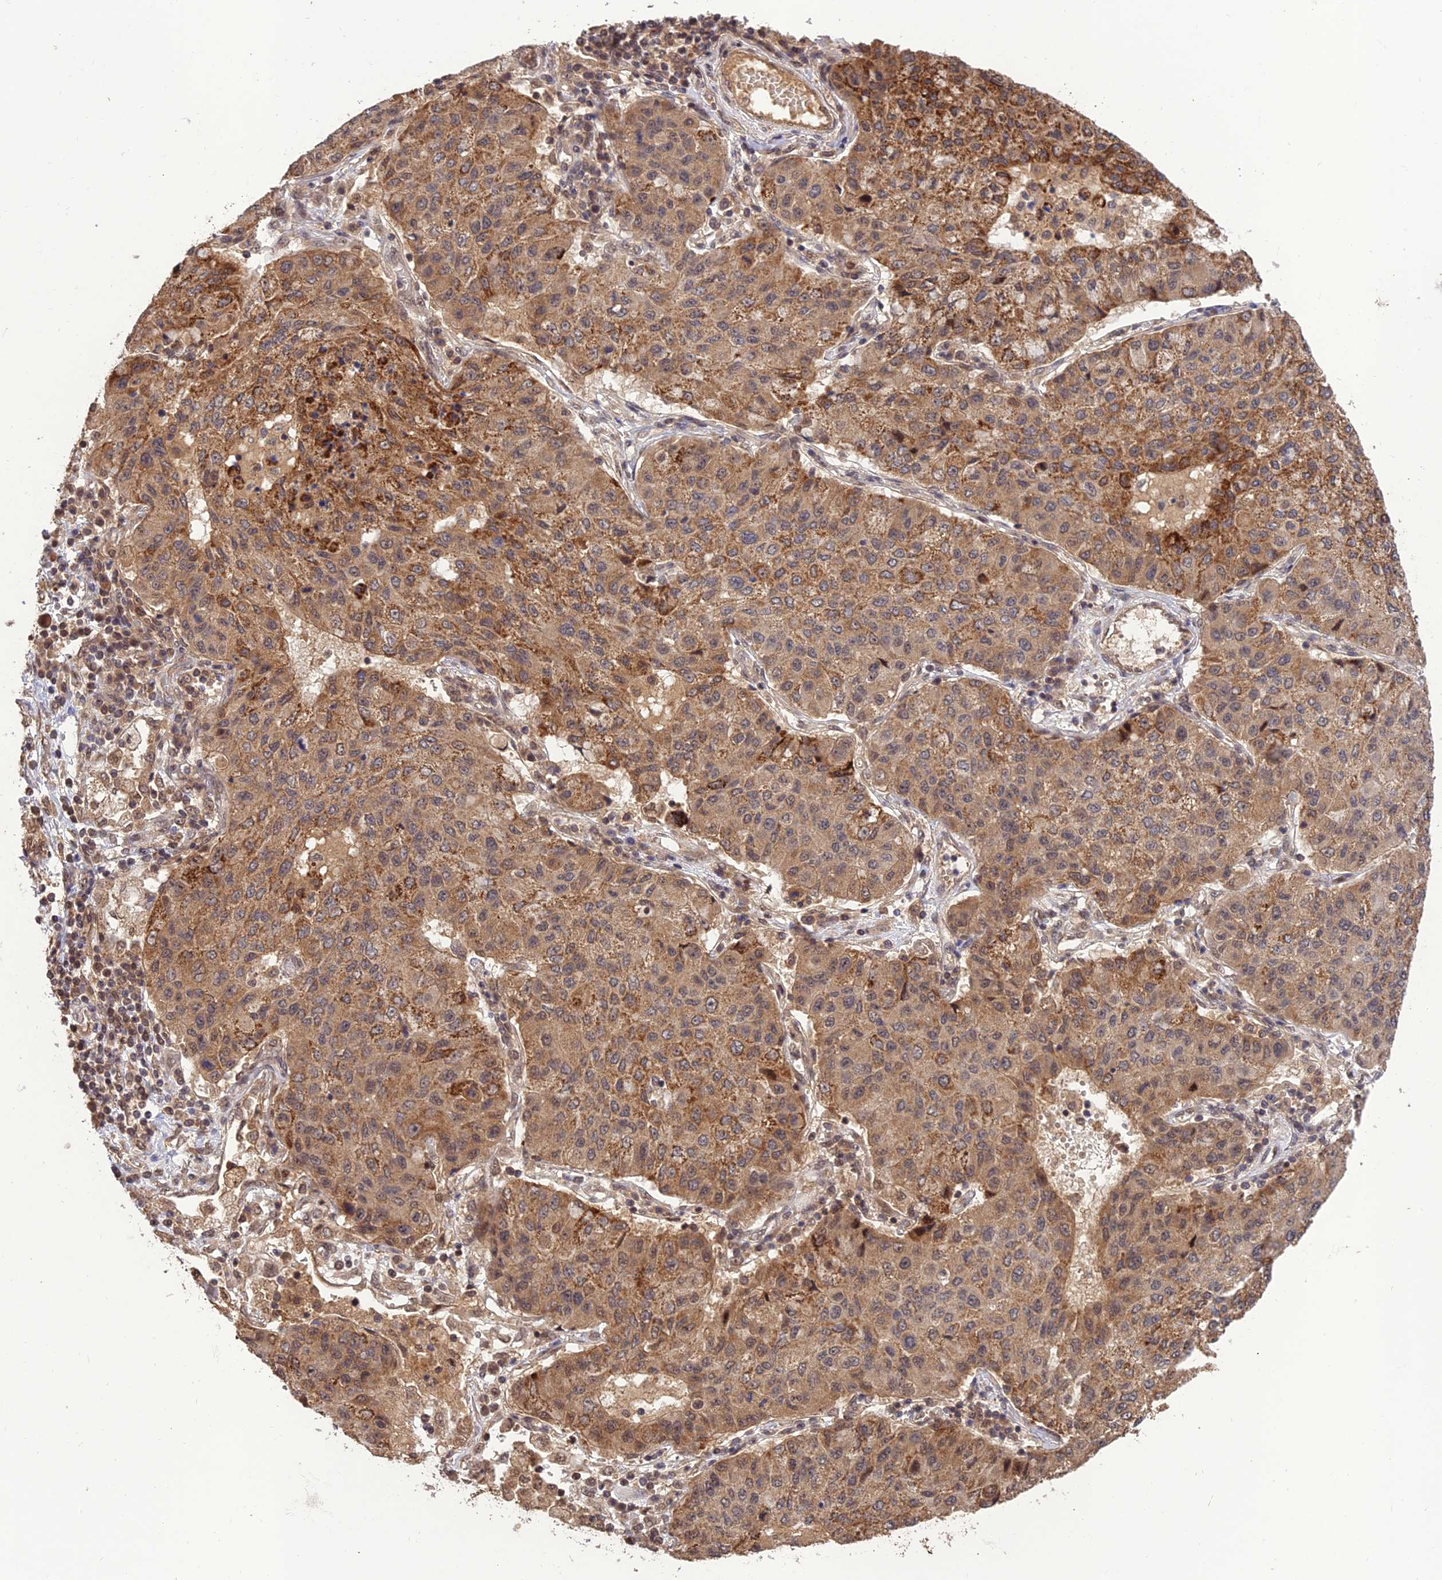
{"staining": {"intensity": "strong", "quantity": "<25%", "location": "cytoplasmic/membranous"}, "tissue": "lung cancer", "cell_type": "Tumor cells", "image_type": "cancer", "snomed": [{"axis": "morphology", "description": "Squamous cell carcinoma, NOS"}, {"axis": "topography", "description": "Lung"}], "caption": "Immunohistochemical staining of human lung squamous cell carcinoma shows medium levels of strong cytoplasmic/membranous protein positivity in approximately <25% of tumor cells.", "gene": "REV1", "patient": {"sex": "male", "age": 74}}